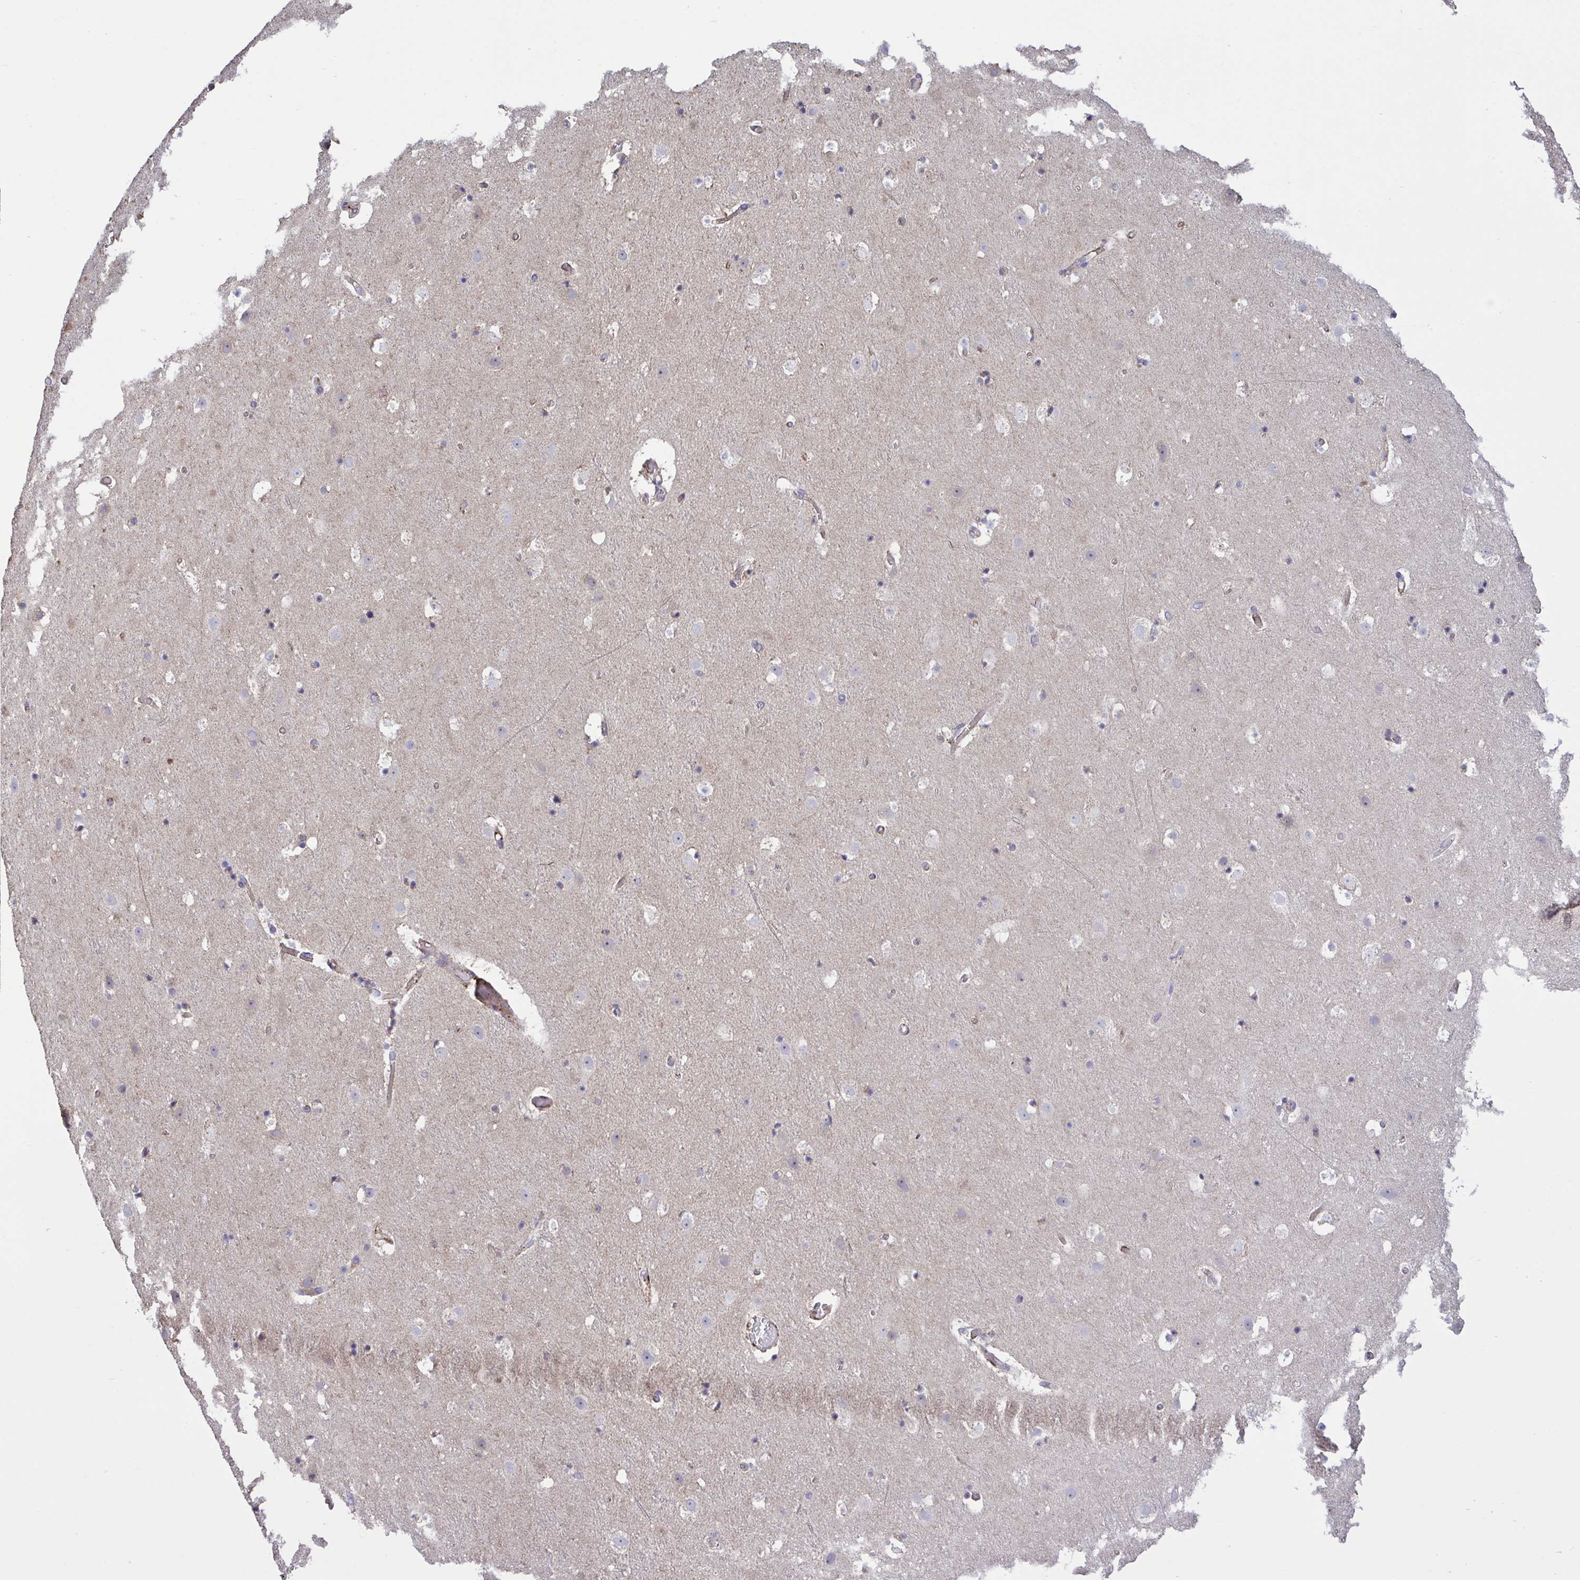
{"staining": {"intensity": "weak", "quantity": ">75%", "location": "cytoplasmic/membranous"}, "tissue": "cerebral cortex", "cell_type": "Endothelial cells", "image_type": "normal", "snomed": [{"axis": "morphology", "description": "Normal tissue, NOS"}, {"axis": "topography", "description": "Cerebral cortex"}], "caption": "Protein staining of unremarkable cerebral cortex exhibits weak cytoplasmic/membranous staining in approximately >75% of endothelial cells. (brown staining indicates protein expression, while blue staining denotes nuclei).", "gene": "CD101", "patient": {"sex": "female", "age": 42}}